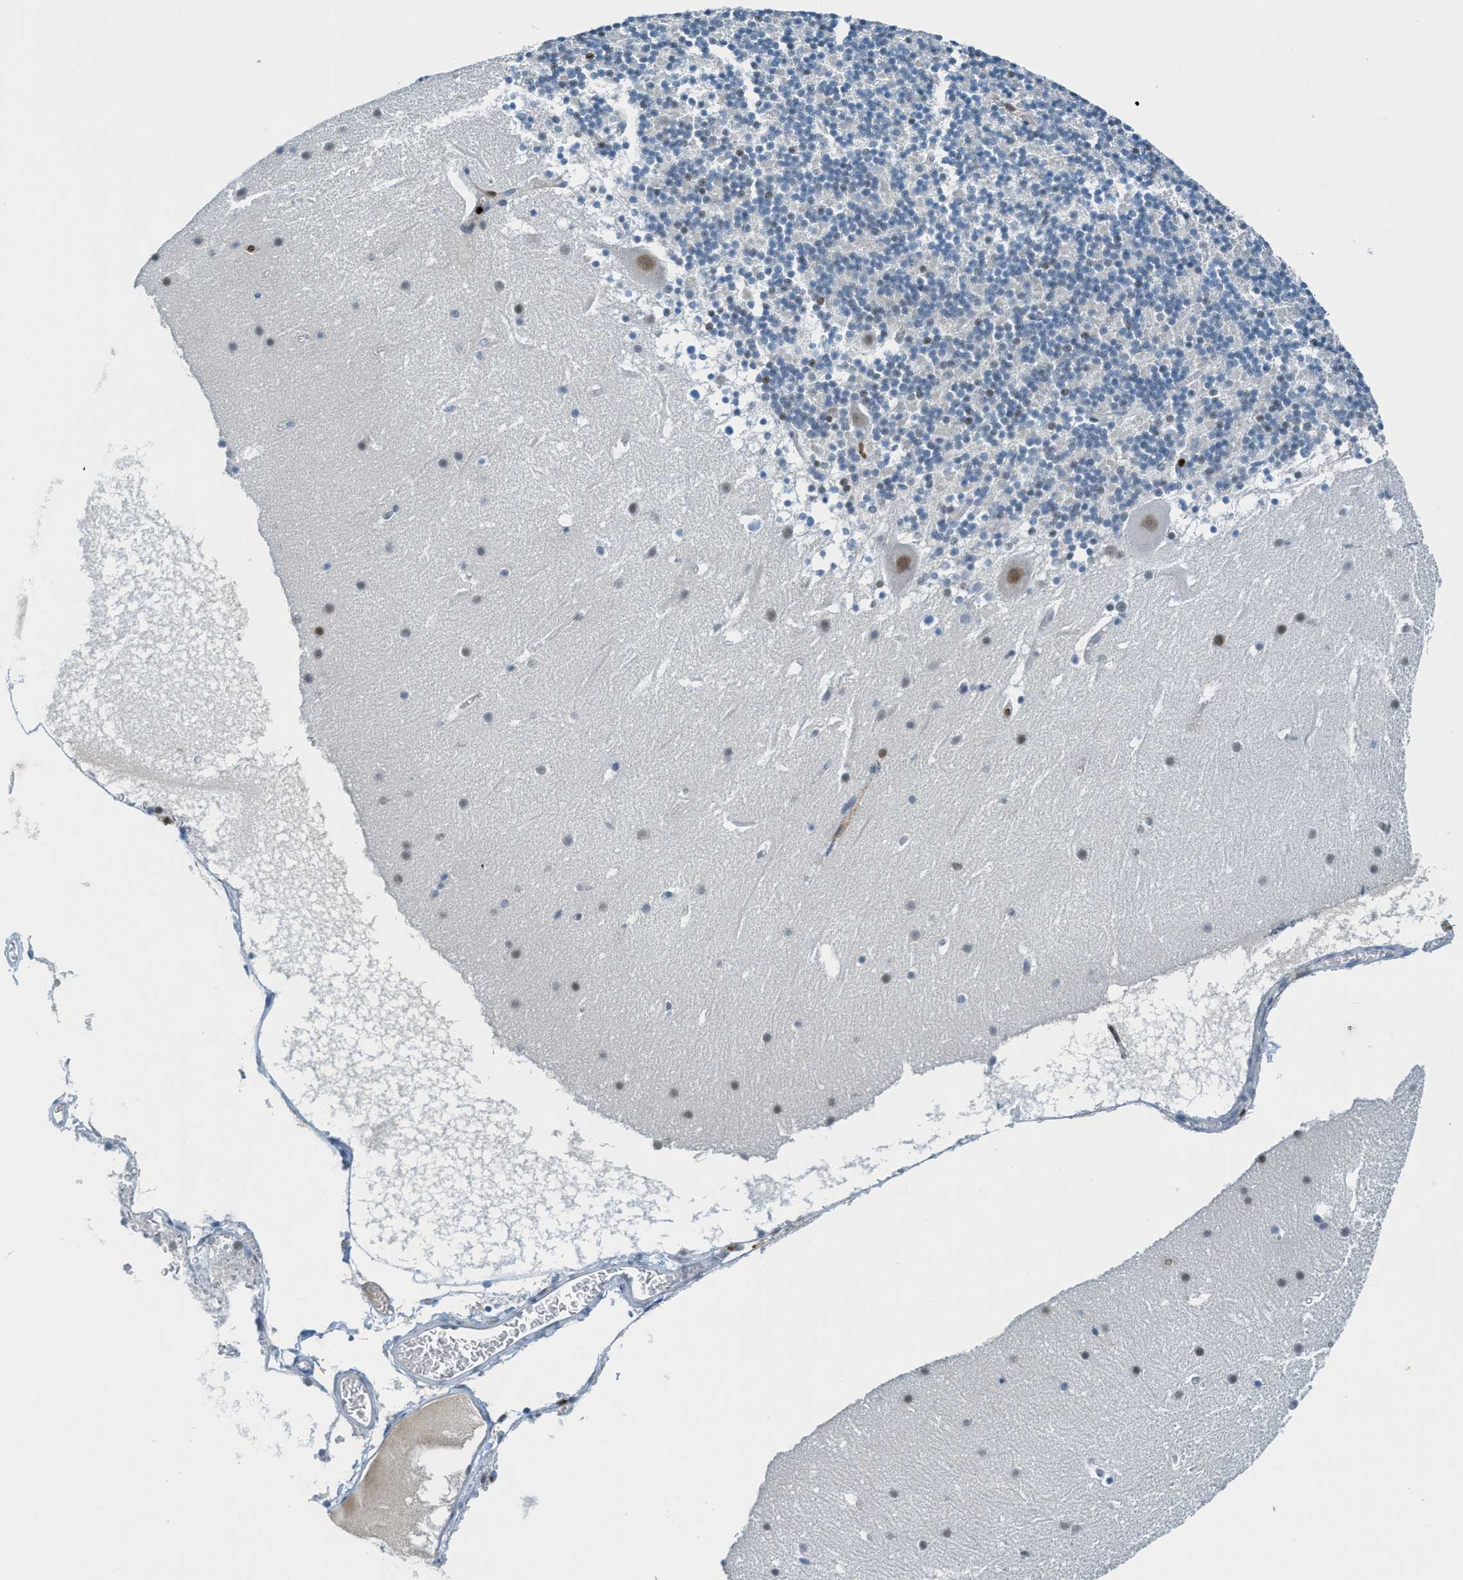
{"staining": {"intensity": "weak", "quantity": "<25%", "location": "nuclear"}, "tissue": "cerebellum", "cell_type": "Cells in granular layer", "image_type": "normal", "snomed": [{"axis": "morphology", "description": "Normal tissue, NOS"}, {"axis": "topography", "description": "Cerebellum"}], "caption": "Immunohistochemistry (IHC) of normal cerebellum demonstrates no staining in cells in granular layer. (DAB immunohistochemistry visualized using brightfield microscopy, high magnification).", "gene": "SH3D19", "patient": {"sex": "male", "age": 45}}